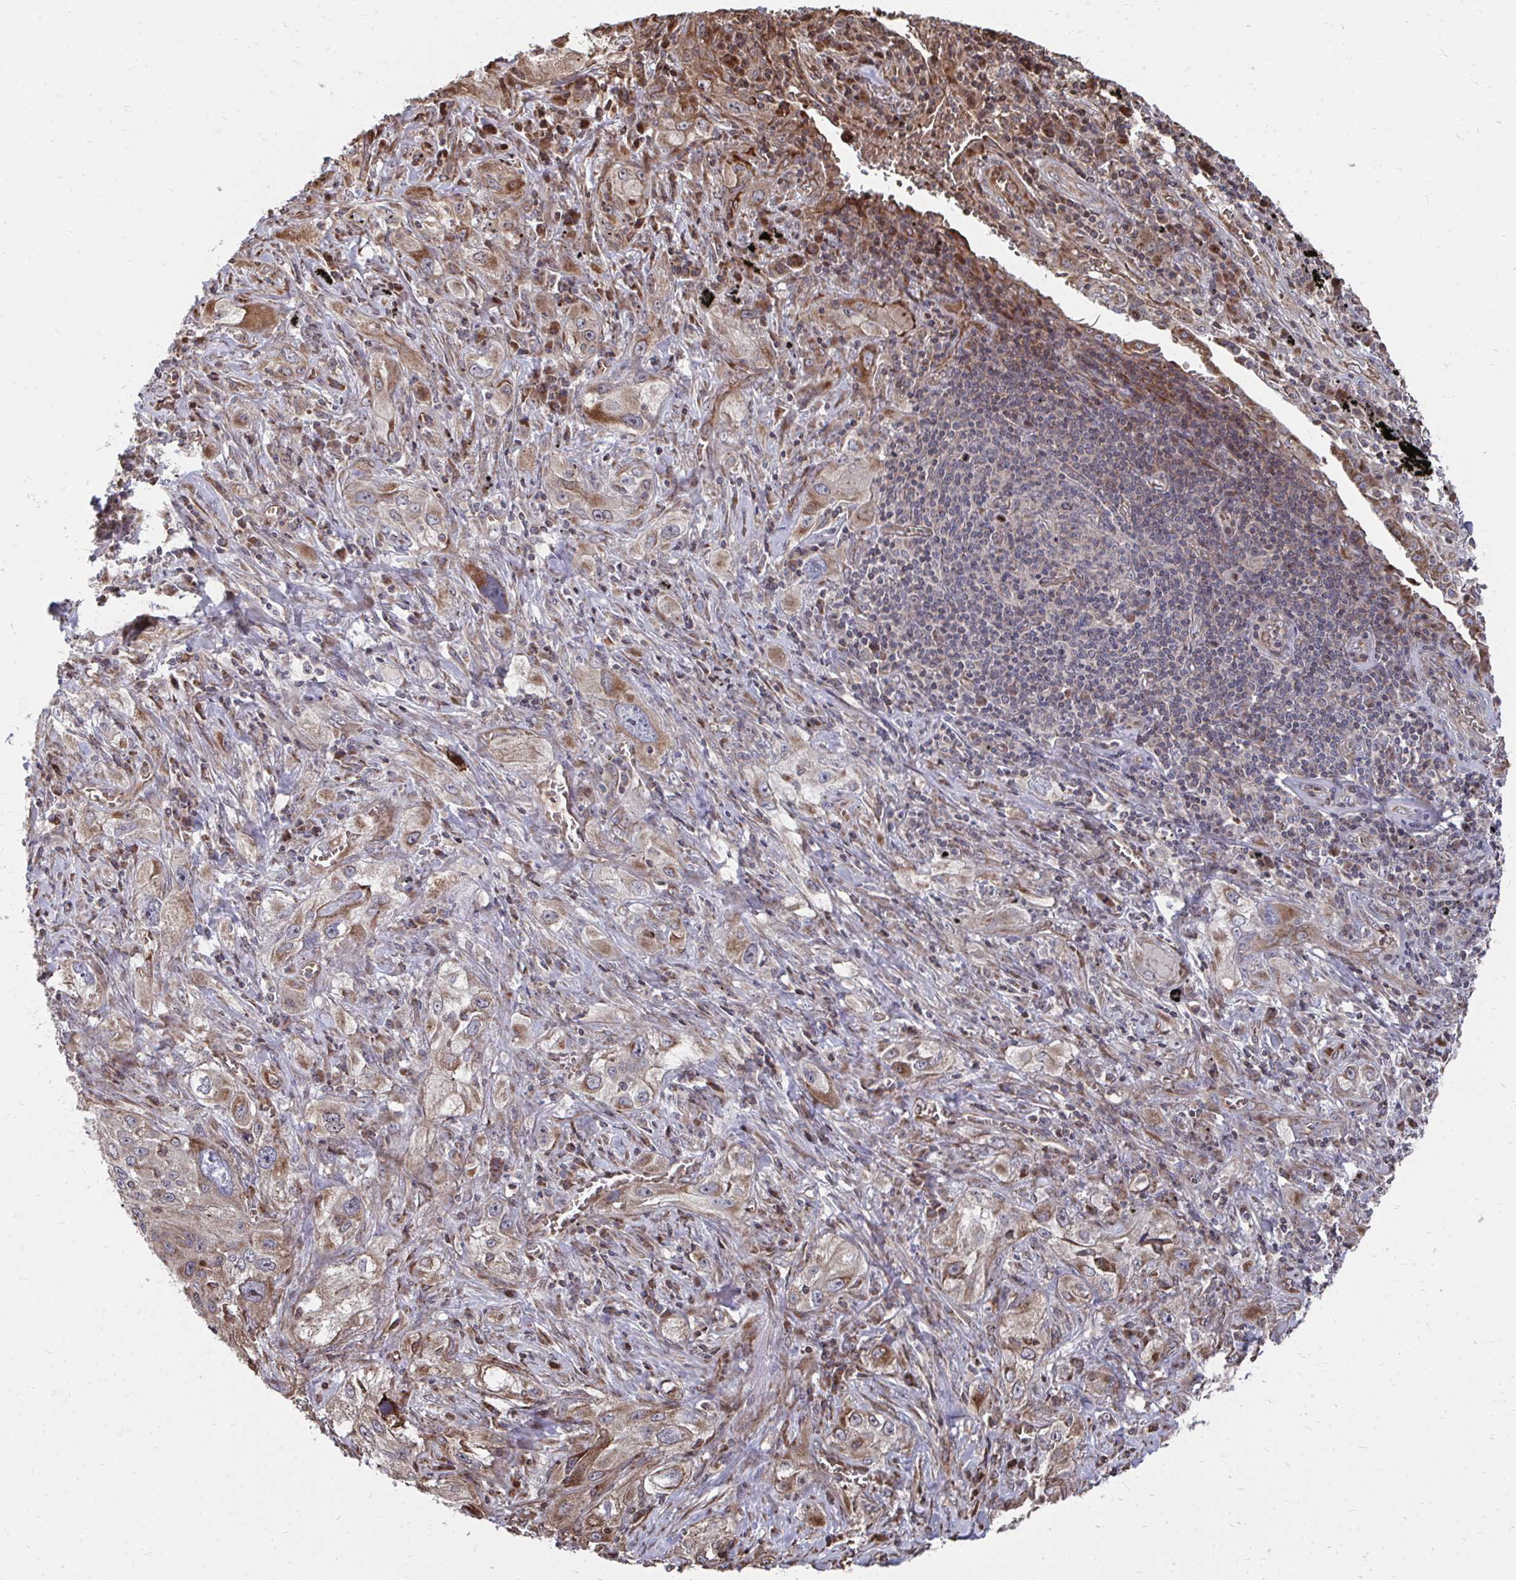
{"staining": {"intensity": "moderate", "quantity": "25%-75%", "location": "cytoplasmic/membranous"}, "tissue": "lung cancer", "cell_type": "Tumor cells", "image_type": "cancer", "snomed": [{"axis": "morphology", "description": "Squamous cell carcinoma, NOS"}, {"axis": "topography", "description": "Lung"}], "caption": "DAB immunohistochemical staining of lung squamous cell carcinoma exhibits moderate cytoplasmic/membranous protein staining in about 25%-75% of tumor cells. (DAB (3,3'-diaminobenzidine) = brown stain, brightfield microscopy at high magnification).", "gene": "FAM89A", "patient": {"sex": "female", "age": 69}}